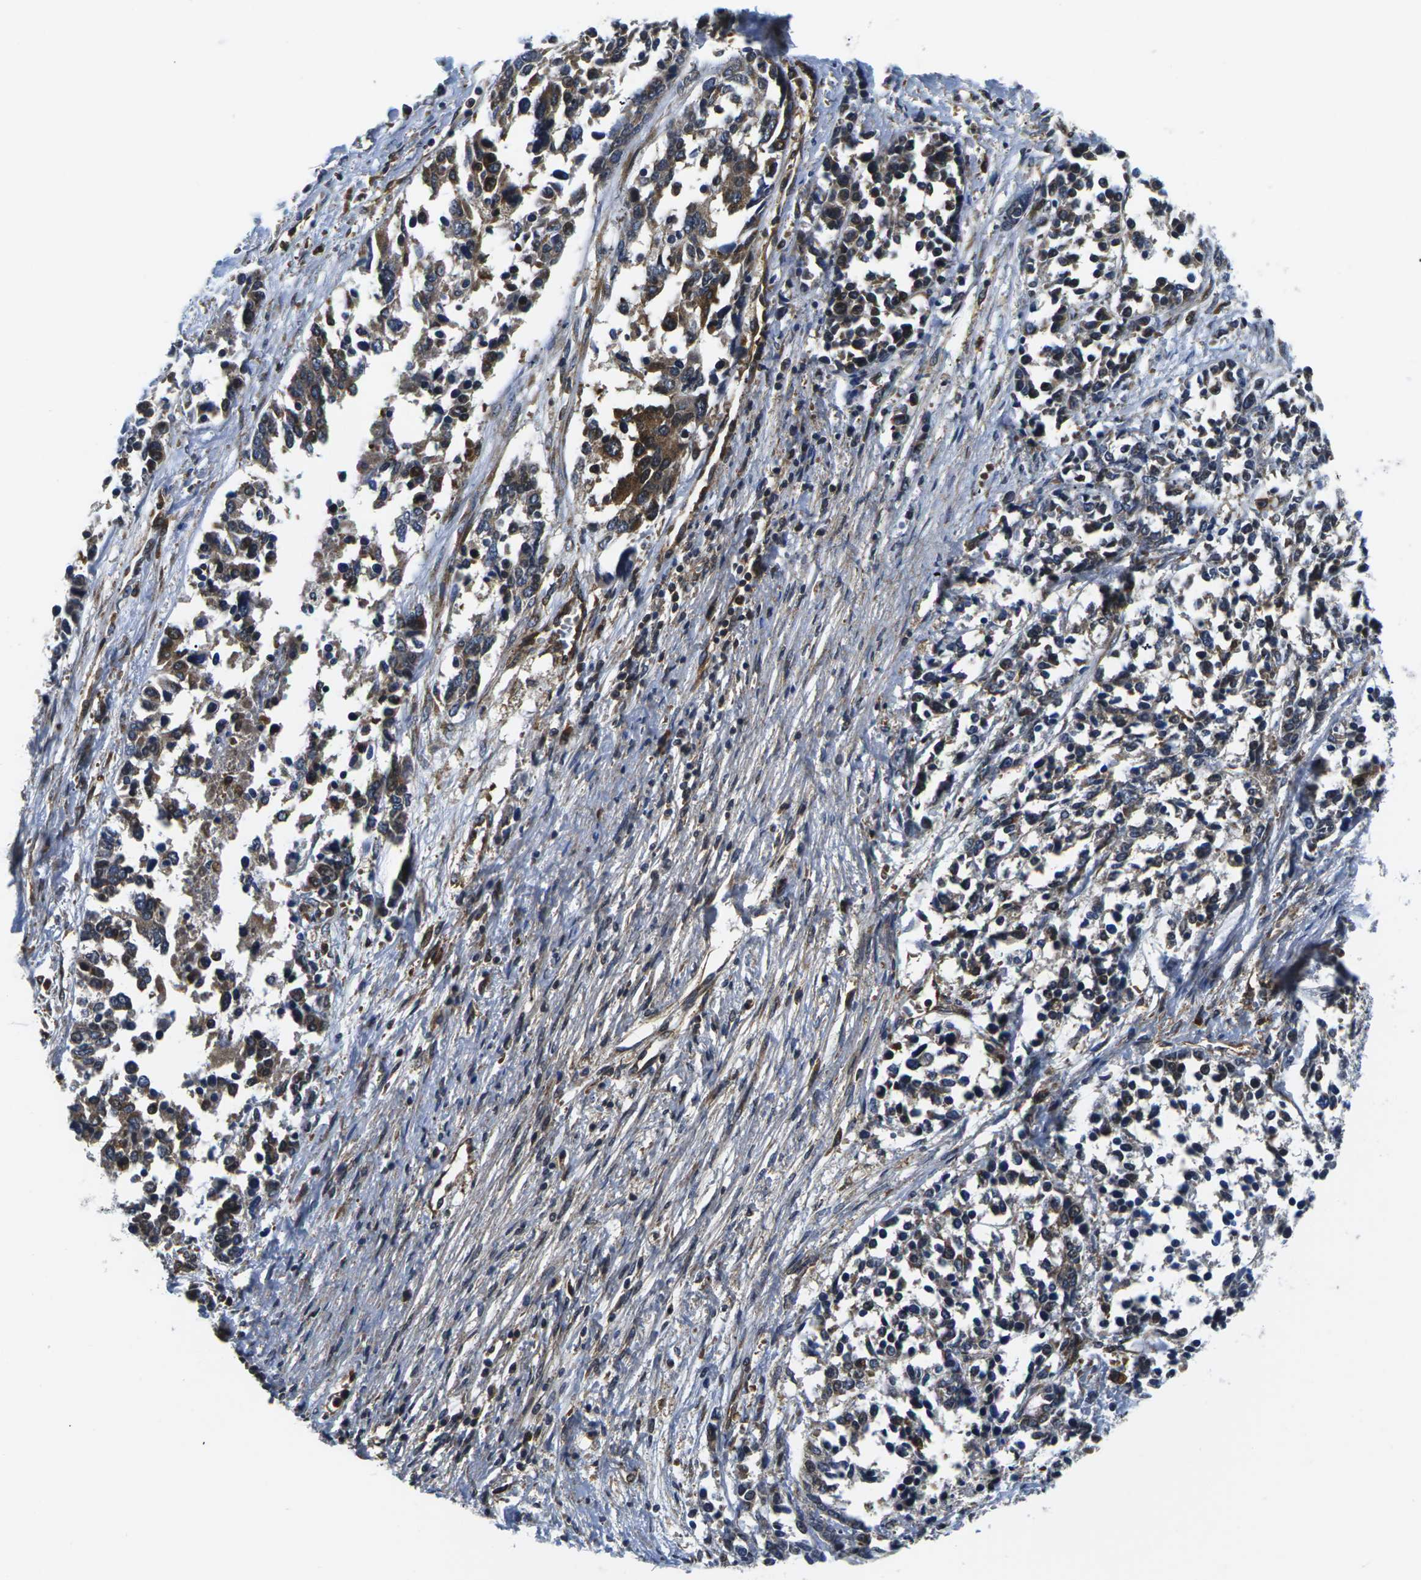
{"staining": {"intensity": "moderate", "quantity": "25%-75%", "location": "cytoplasmic/membranous,nuclear"}, "tissue": "ovarian cancer", "cell_type": "Tumor cells", "image_type": "cancer", "snomed": [{"axis": "morphology", "description": "Cystadenocarcinoma, serous, NOS"}, {"axis": "topography", "description": "Ovary"}], "caption": "The micrograph displays immunohistochemical staining of ovarian cancer (serous cystadenocarcinoma). There is moderate cytoplasmic/membranous and nuclear expression is present in approximately 25%-75% of tumor cells.", "gene": "EIF4E", "patient": {"sex": "female", "age": 44}}